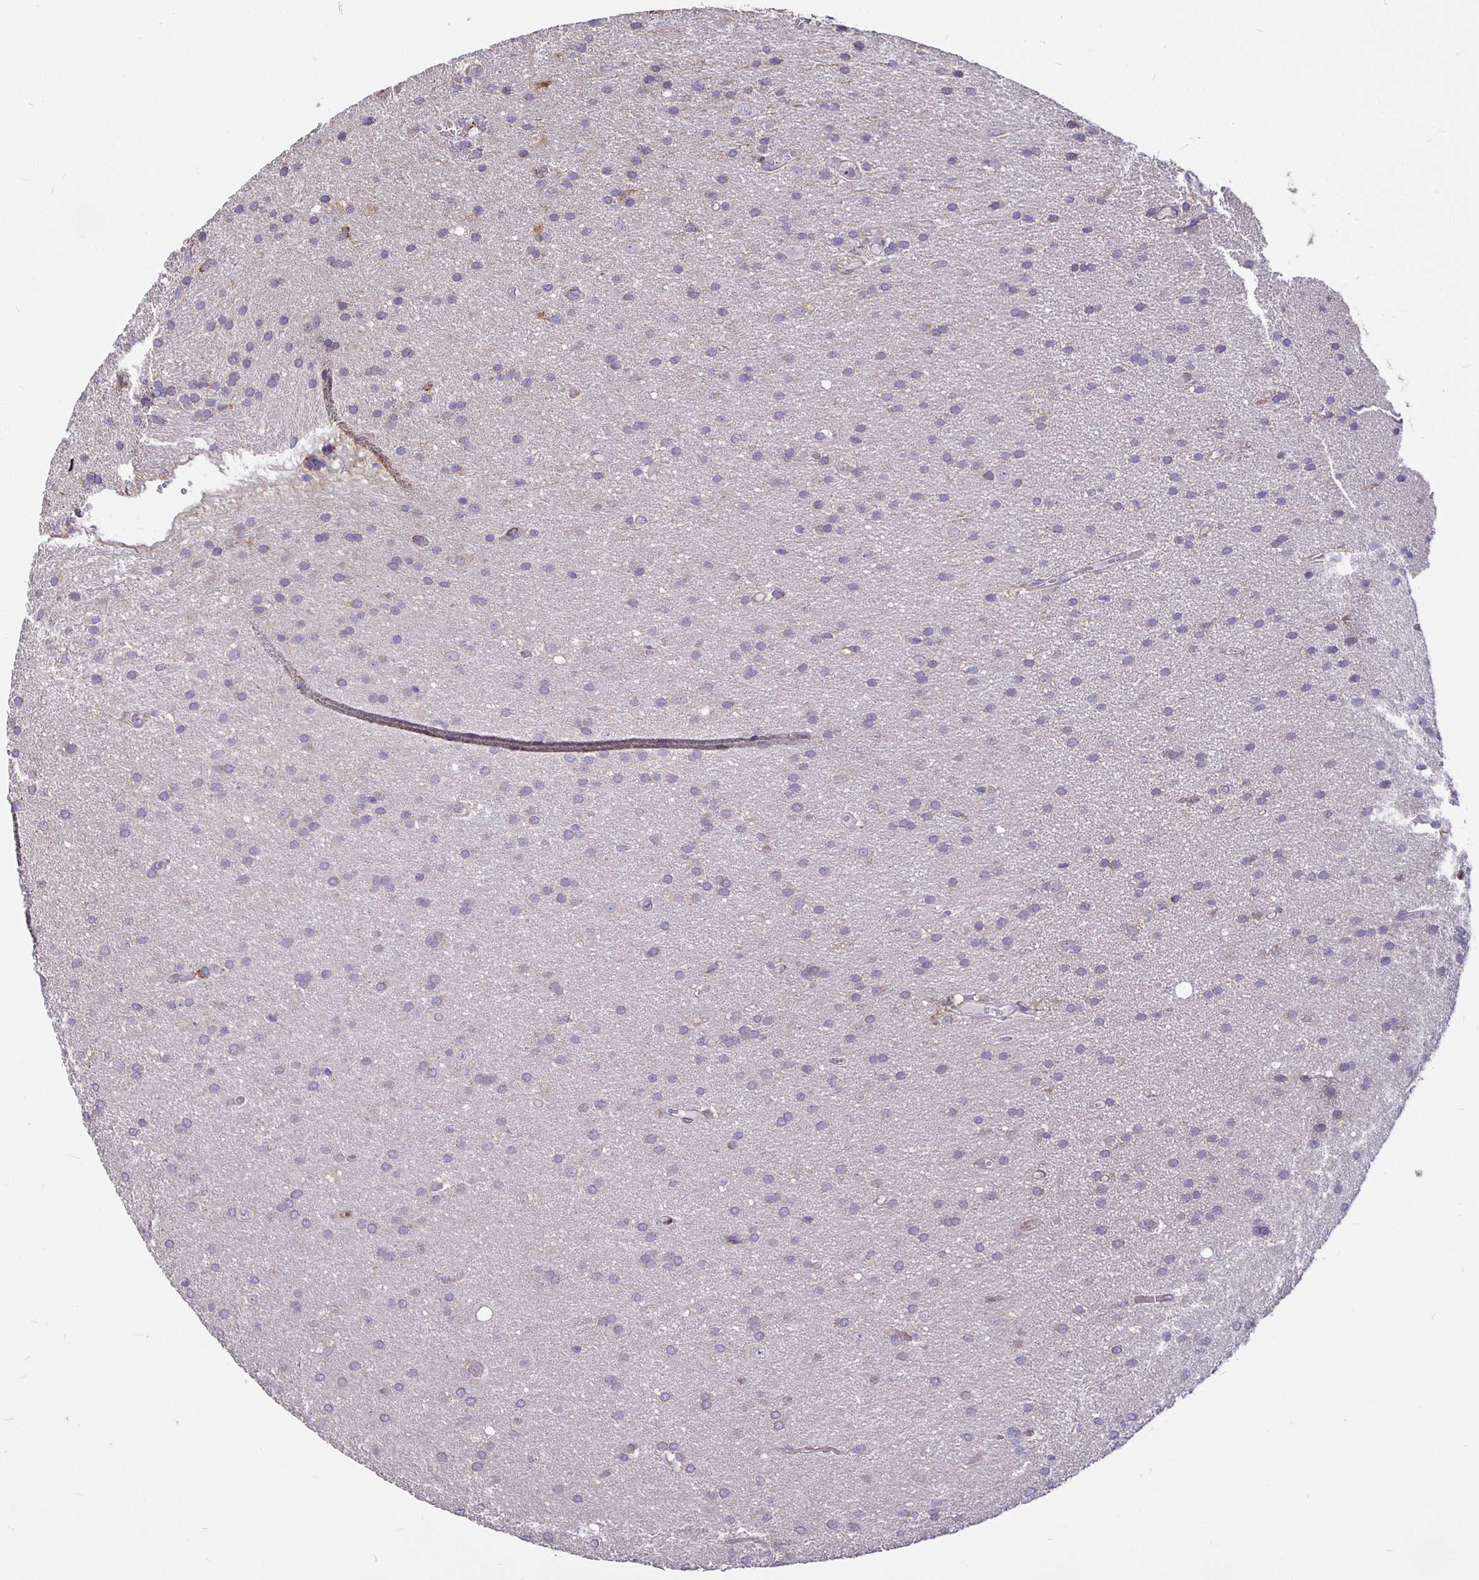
{"staining": {"intensity": "negative", "quantity": "none", "location": "none"}, "tissue": "glioma", "cell_type": "Tumor cells", "image_type": "cancer", "snomed": [{"axis": "morphology", "description": "Glioma, malignant, Low grade"}, {"axis": "topography", "description": "Brain"}], "caption": "Human low-grade glioma (malignant) stained for a protein using immunohistochemistry exhibits no positivity in tumor cells.", "gene": "P4HA2", "patient": {"sex": "female", "age": 54}}